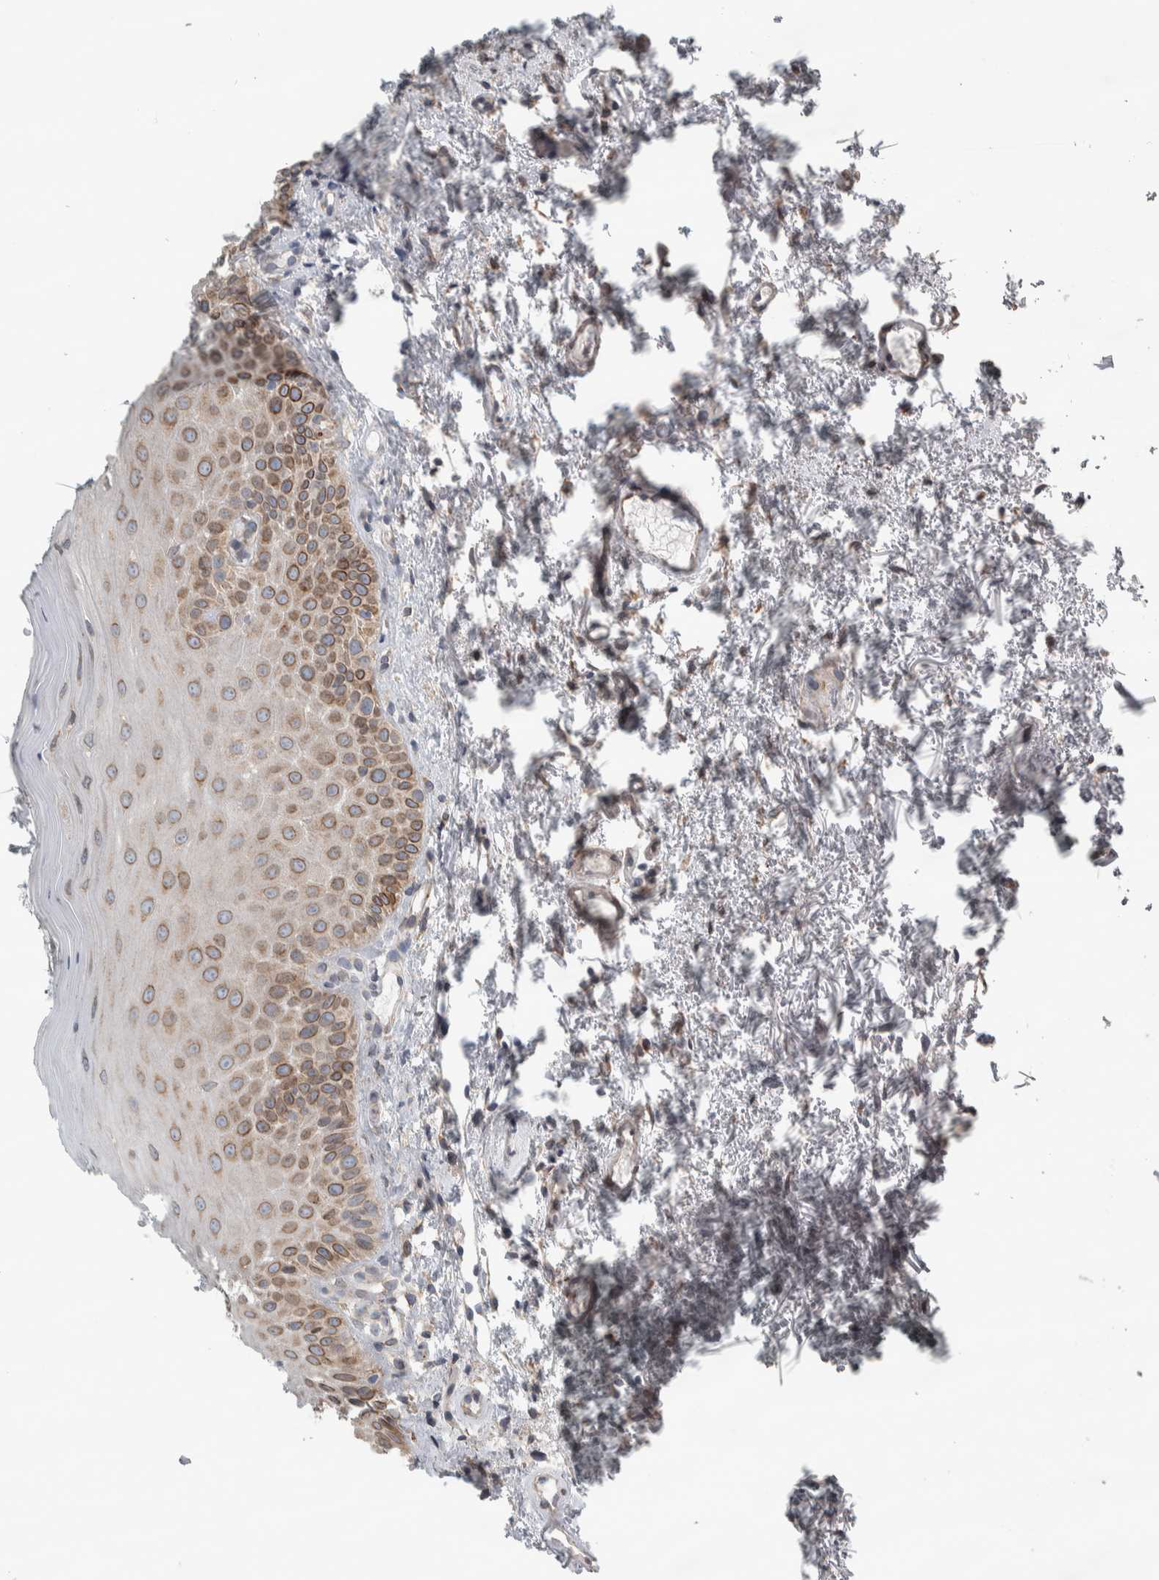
{"staining": {"intensity": "moderate", "quantity": "25%-75%", "location": "cytoplasmic/membranous"}, "tissue": "oral mucosa", "cell_type": "Squamous epithelial cells", "image_type": "normal", "snomed": [{"axis": "morphology", "description": "Normal tissue, NOS"}, {"axis": "topography", "description": "Oral tissue"}], "caption": "This micrograph shows IHC staining of unremarkable oral mucosa, with medium moderate cytoplasmic/membranous staining in approximately 25%-75% of squamous epithelial cells.", "gene": "SIGMAR1", "patient": {"sex": "male", "age": 66}}